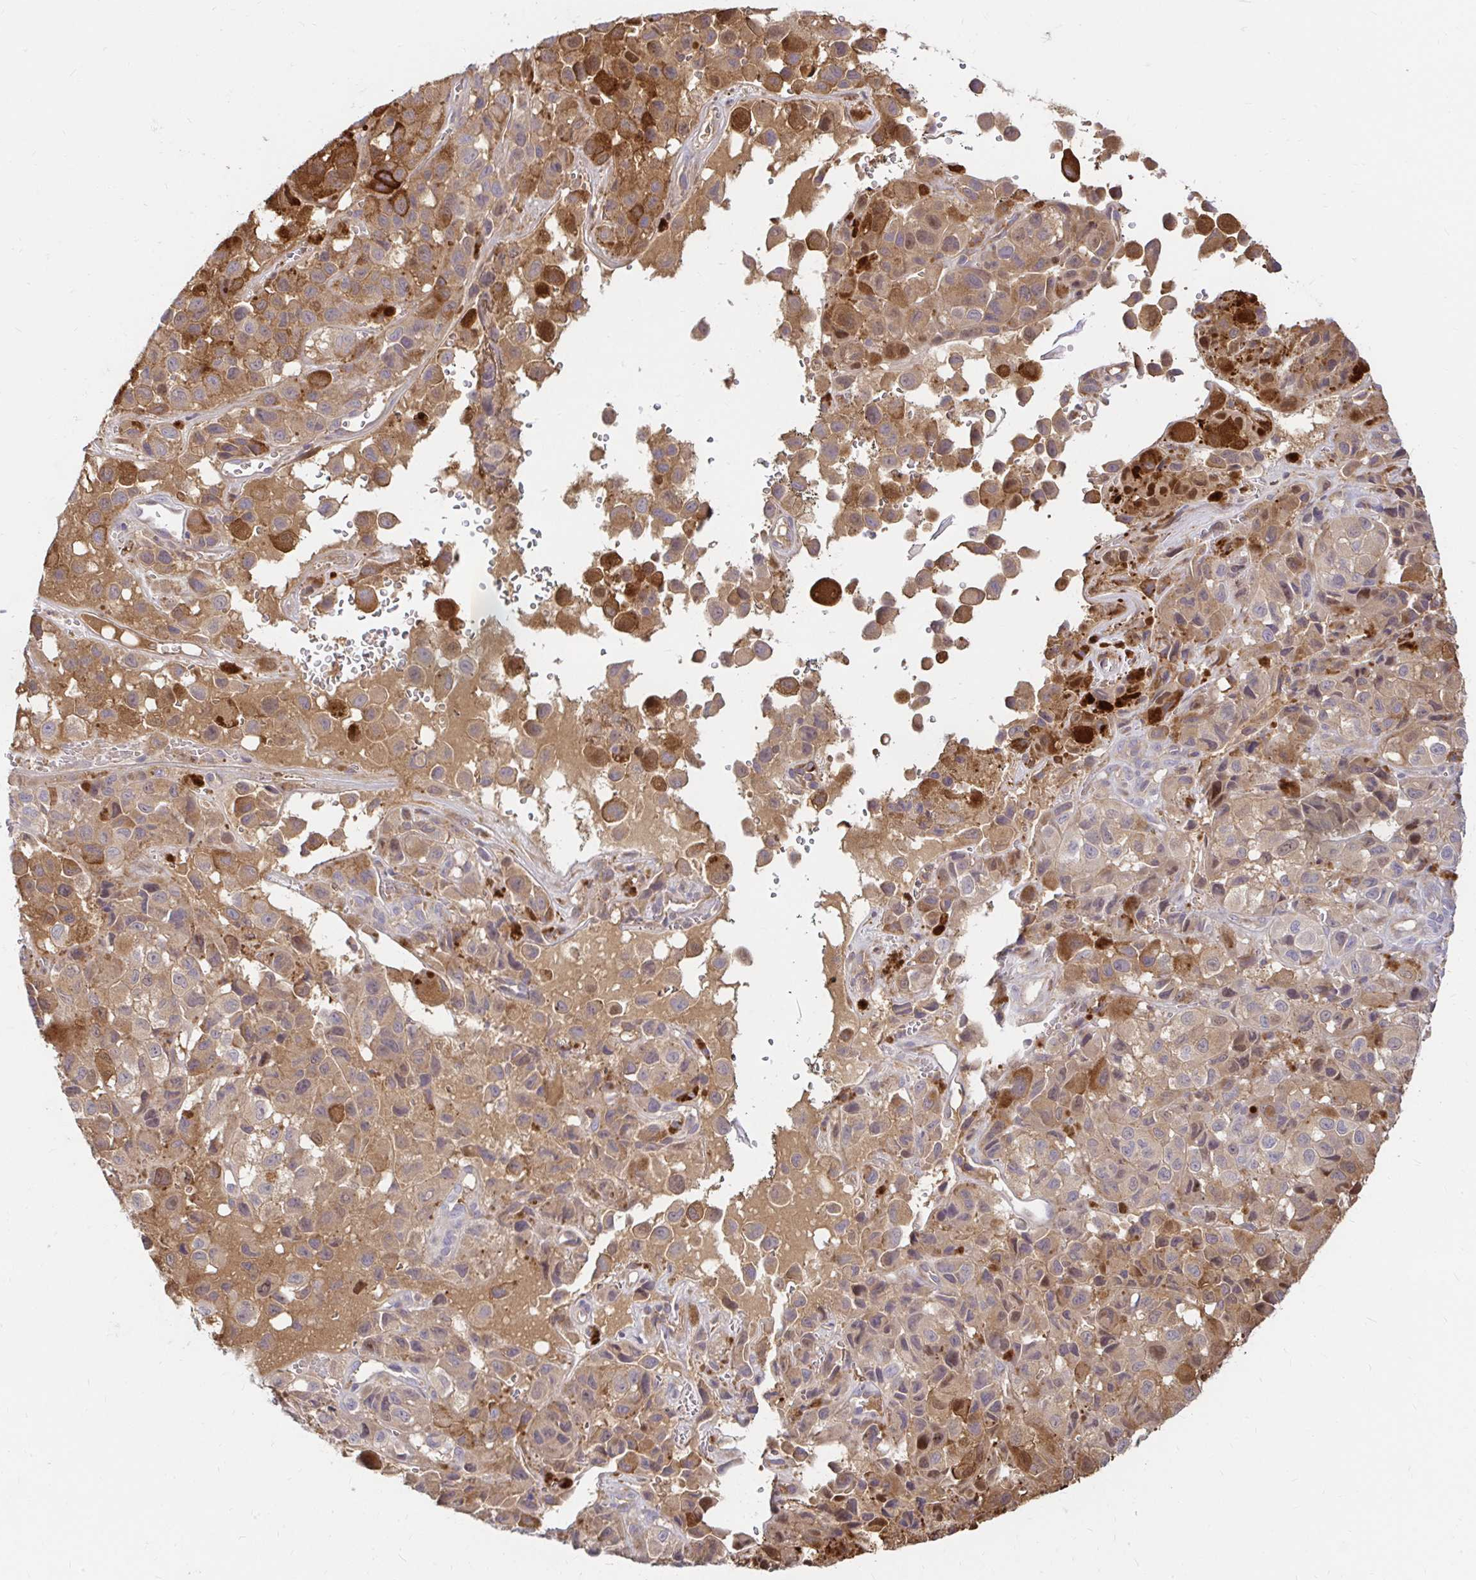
{"staining": {"intensity": "moderate", "quantity": "25%-75%", "location": "cytoplasmic/membranous"}, "tissue": "melanoma", "cell_type": "Tumor cells", "image_type": "cancer", "snomed": [{"axis": "morphology", "description": "Malignant melanoma, NOS"}, {"axis": "topography", "description": "Skin"}], "caption": "Melanoma stained for a protein demonstrates moderate cytoplasmic/membranous positivity in tumor cells.", "gene": "ITGA2", "patient": {"sex": "male", "age": 93}}